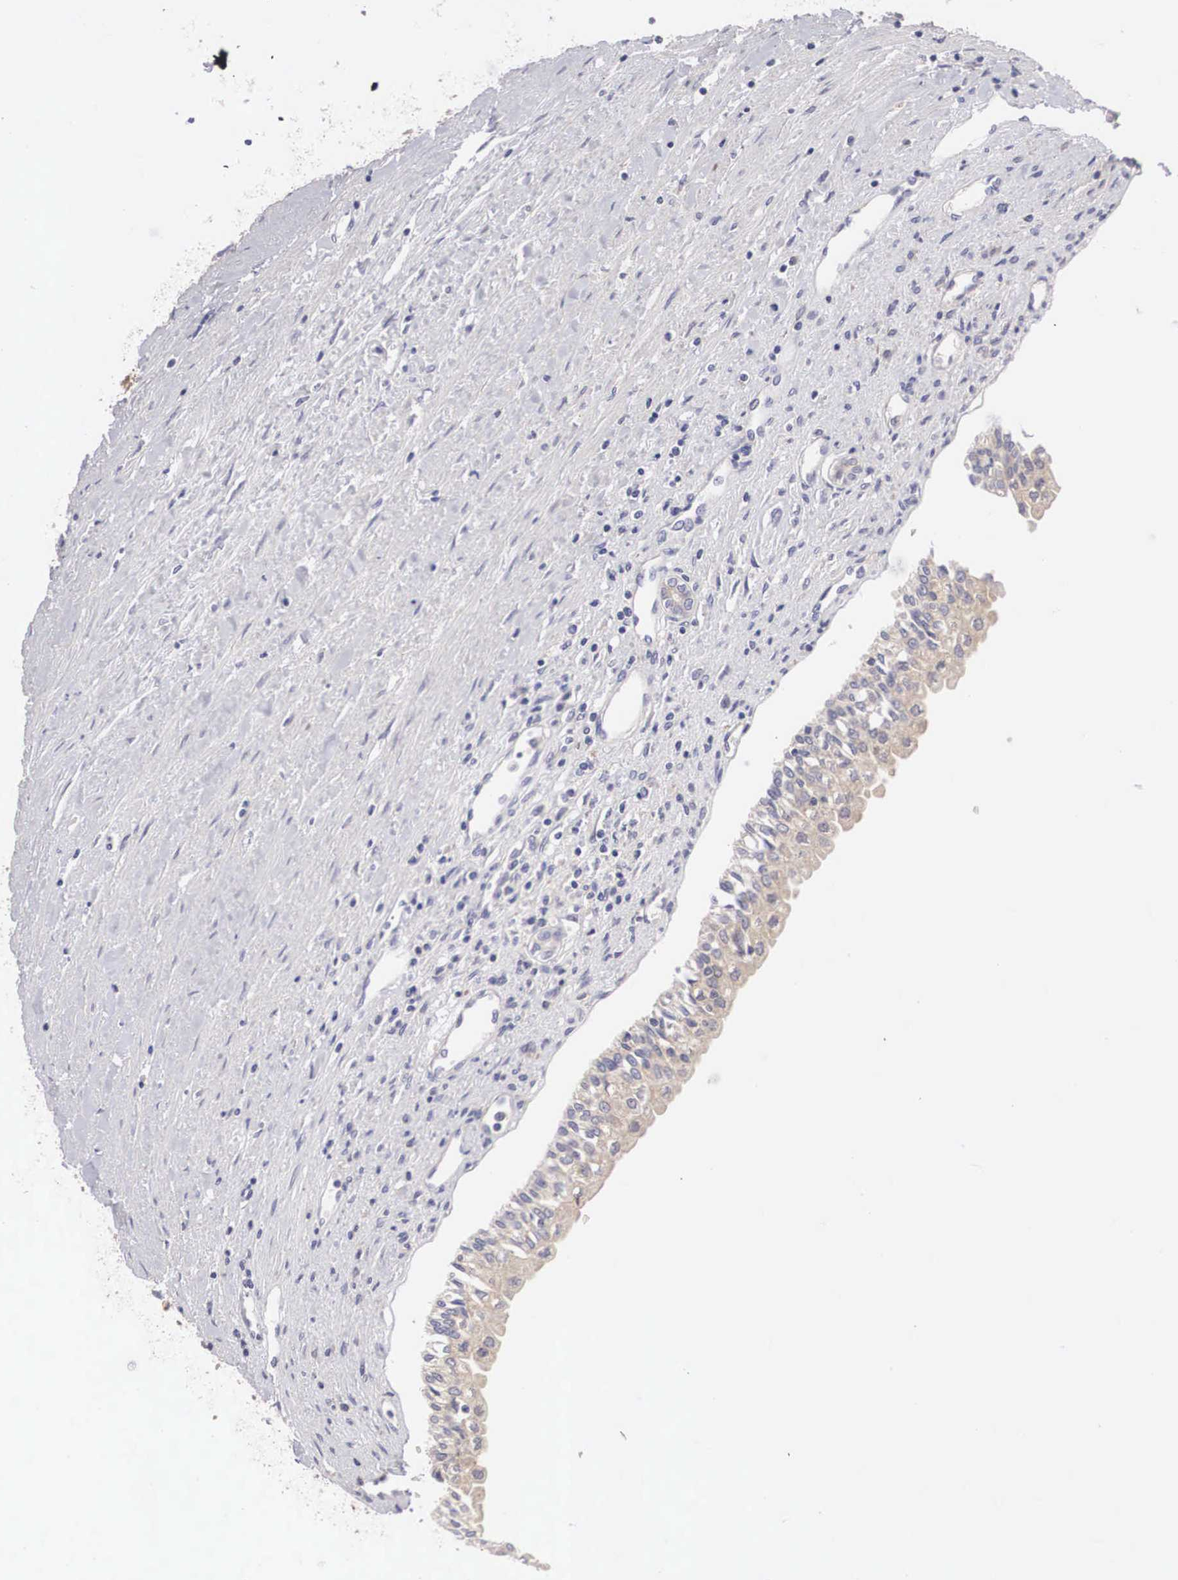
{"staining": {"intensity": "negative", "quantity": "none", "location": "none"}, "tissue": "renal cancer", "cell_type": "Tumor cells", "image_type": "cancer", "snomed": [{"axis": "morphology", "description": "Adenocarcinoma, NOS"}, {"axis": "topography", "description": "Kidney"}], "caption": "Protein analysis of renal adenocarcinoma exhibits no significant expression in tumor cells.", "gene": "ABHD4", "patient": {"sex": "male", "age": 56}}